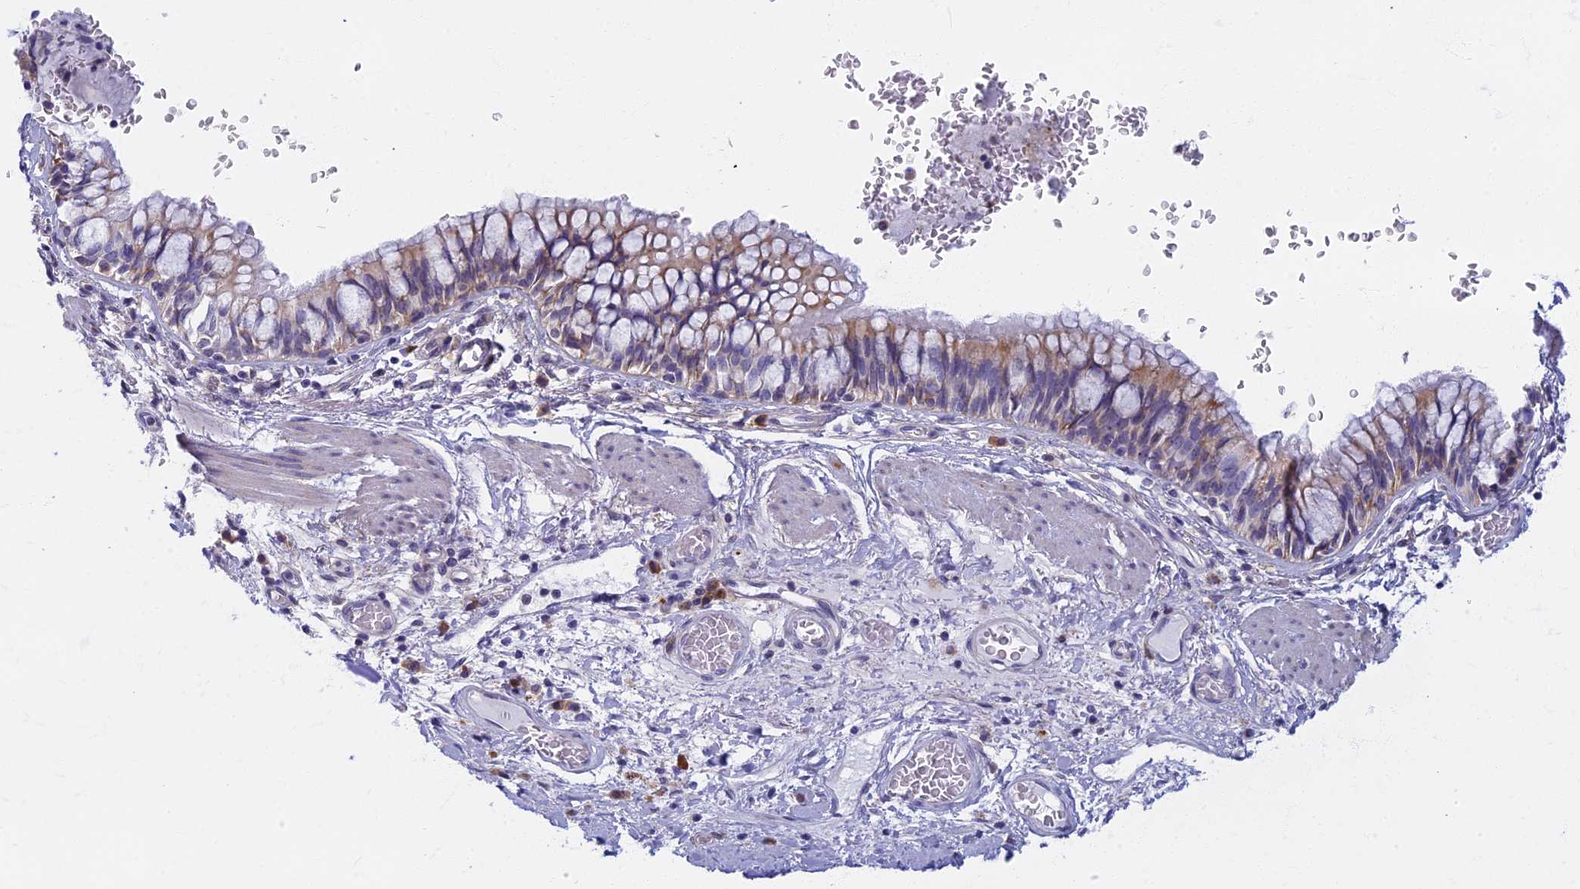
{"staining": {"intensity": "moderate", "quantity": "25%-75%", "location": "cytoplasmic/membranous"}, "tissue": "bronchus", "cell_type": "Respiratory epithelial cells", "image_type": "normal", "snomed": [{"axis": "morphology", "description": "Normal tissue, NOS"}, {"axis": "topography", "description": "Cartilage tissue"}, {"axis": "topography", "description": "Bronchus"}], "caption": "IHC photomicrograph of normal bronchus: bronchus stained using immunohistochemistry exhibits medium levels of moderate protein expression localized specifically in the cytoplasmic/membranous of respiratory epithelial cells, appearing as a cytoplasmic/membranous brown color.", "gene": "DDX51", "patient": {"sex": "female", "age": 36}}